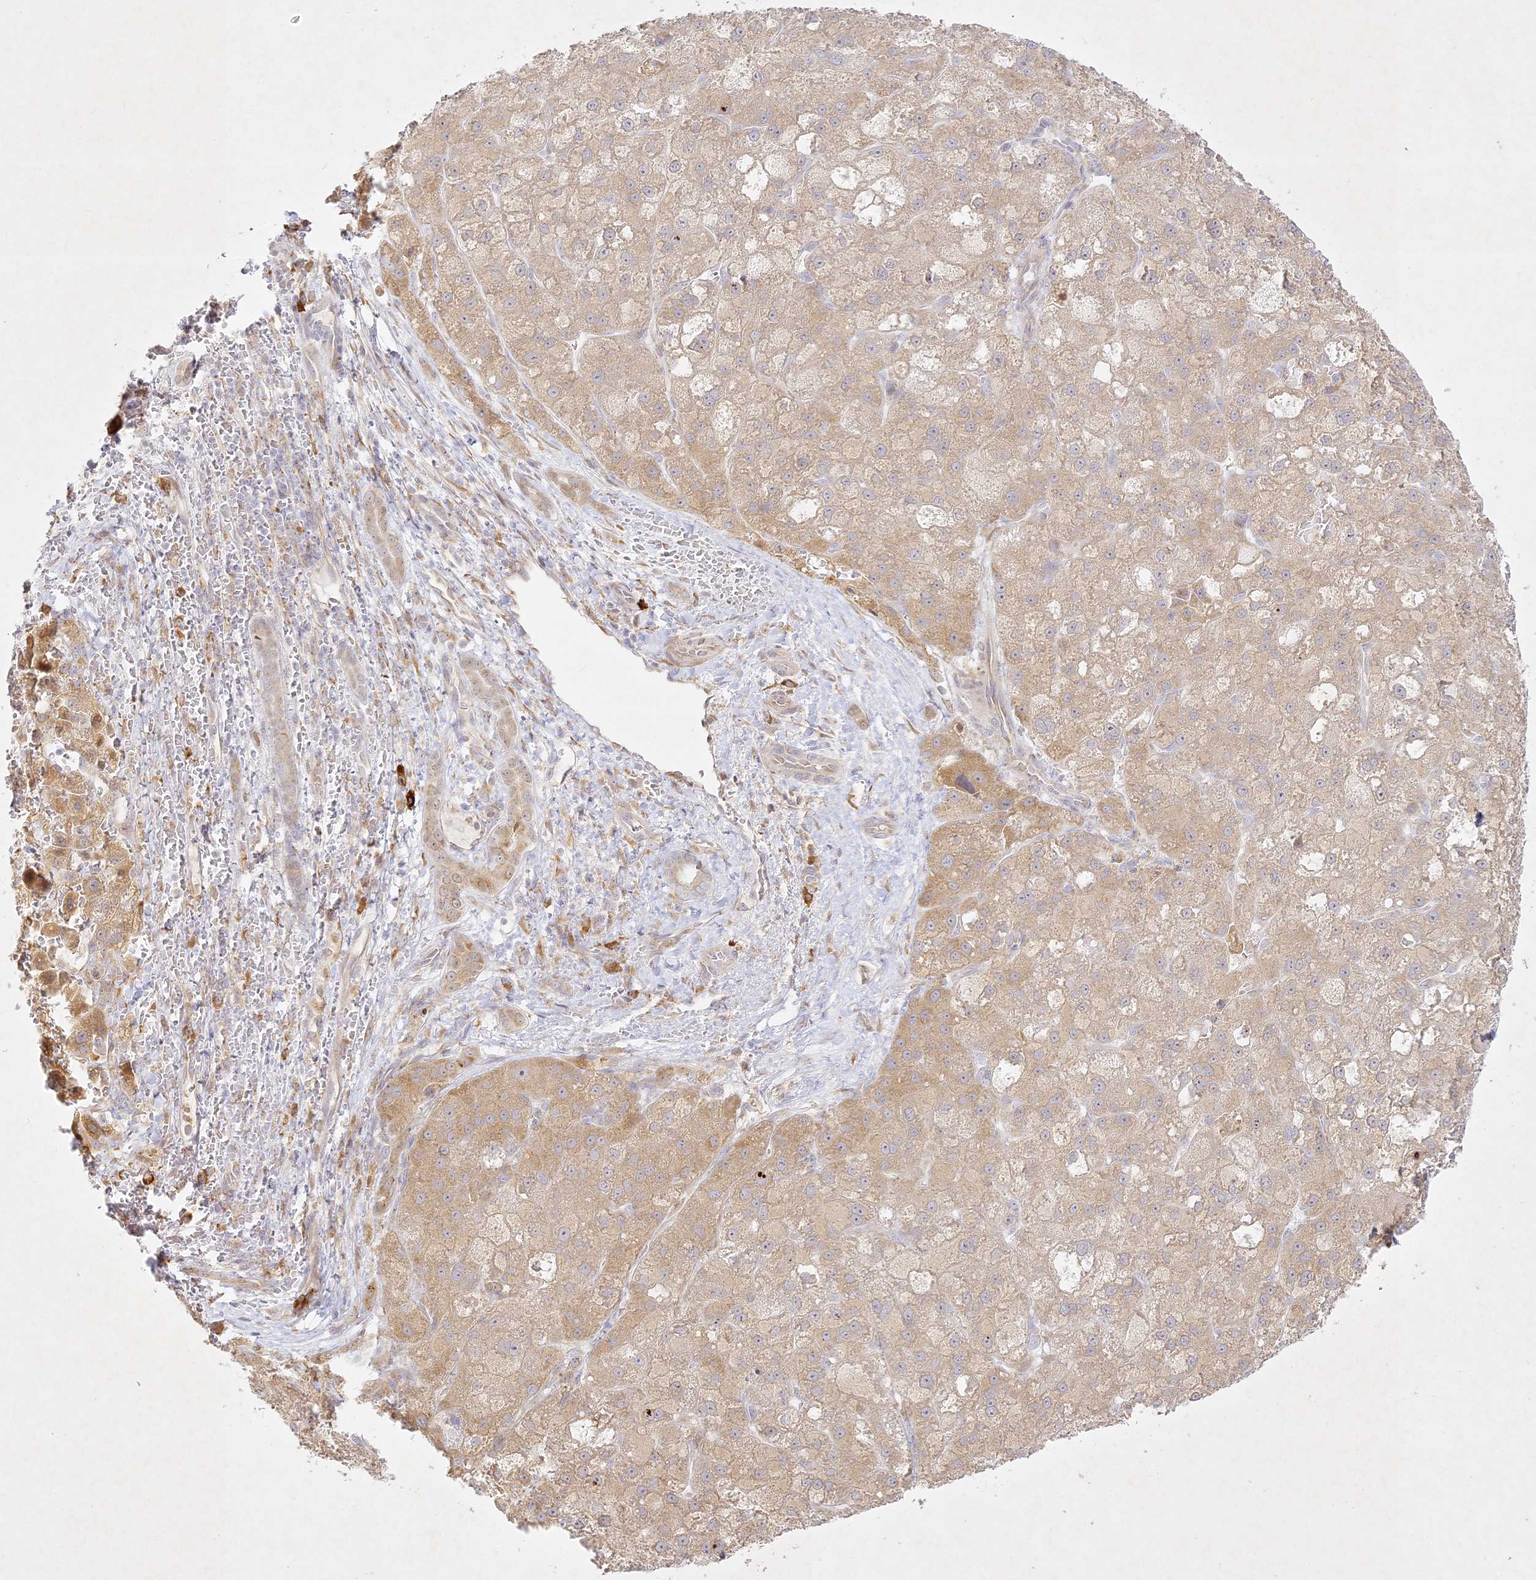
{"staining": {"intensity": "weak", "quantity": ">75%", "location": "cytoplasmic/membranous"}, "tissue": "liver cancer", "cell_type": "Tumor cells", "image_type": "cancer", "snomed": [{"axis": "morphology", "description": "Carcinoma, Hepatocellular, NOS"}, {"axis": "topography", "description": "Liver"}], "caption": "A micrograph of human liver hepatocellular carcinoma stained for a protein exhibits weak cytoplasmic/membranous brown staining in tumor cells.", "gene": "SLC30A5", "patient": {"sex": "male", "age": 57}}